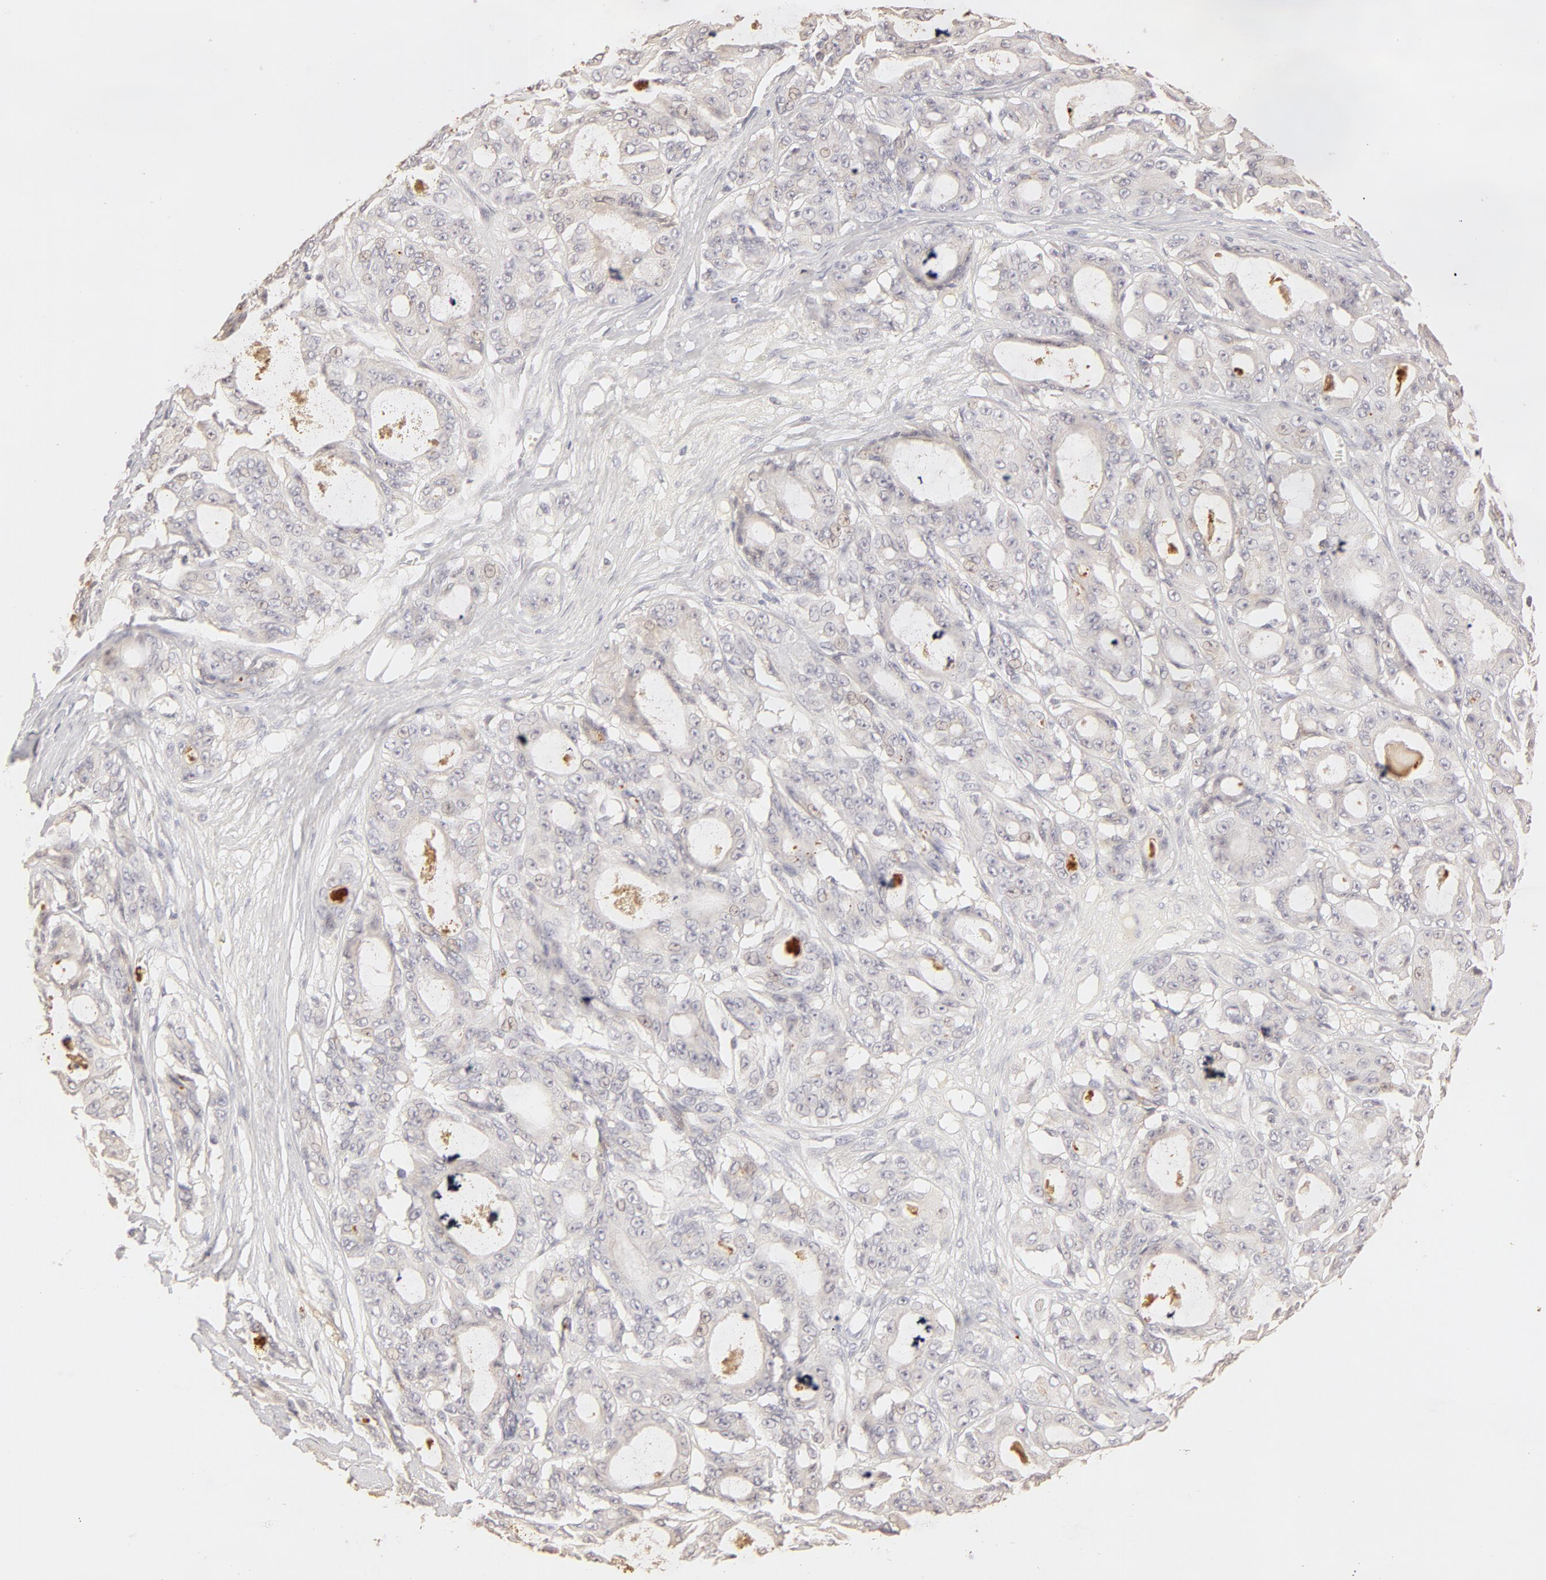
{"staining": {"intensity": "negative", "quantity": "none", "location": "none"}, "tissue": "ovarian cancer", "cell_type": "Tumor cells", "image_type": "cancer", "snomed": [{"axis": "morphology", "description": "Carcinoma, endometroid"}, {"axis": "topography", "description": "Ovary"}], "caption": "Immunohistochemistry (IHC) of human ovarian cancer reveals no positivity in tumor cells.", "gene": "C1R", "patient": {"sex": "female", "age": 61}}